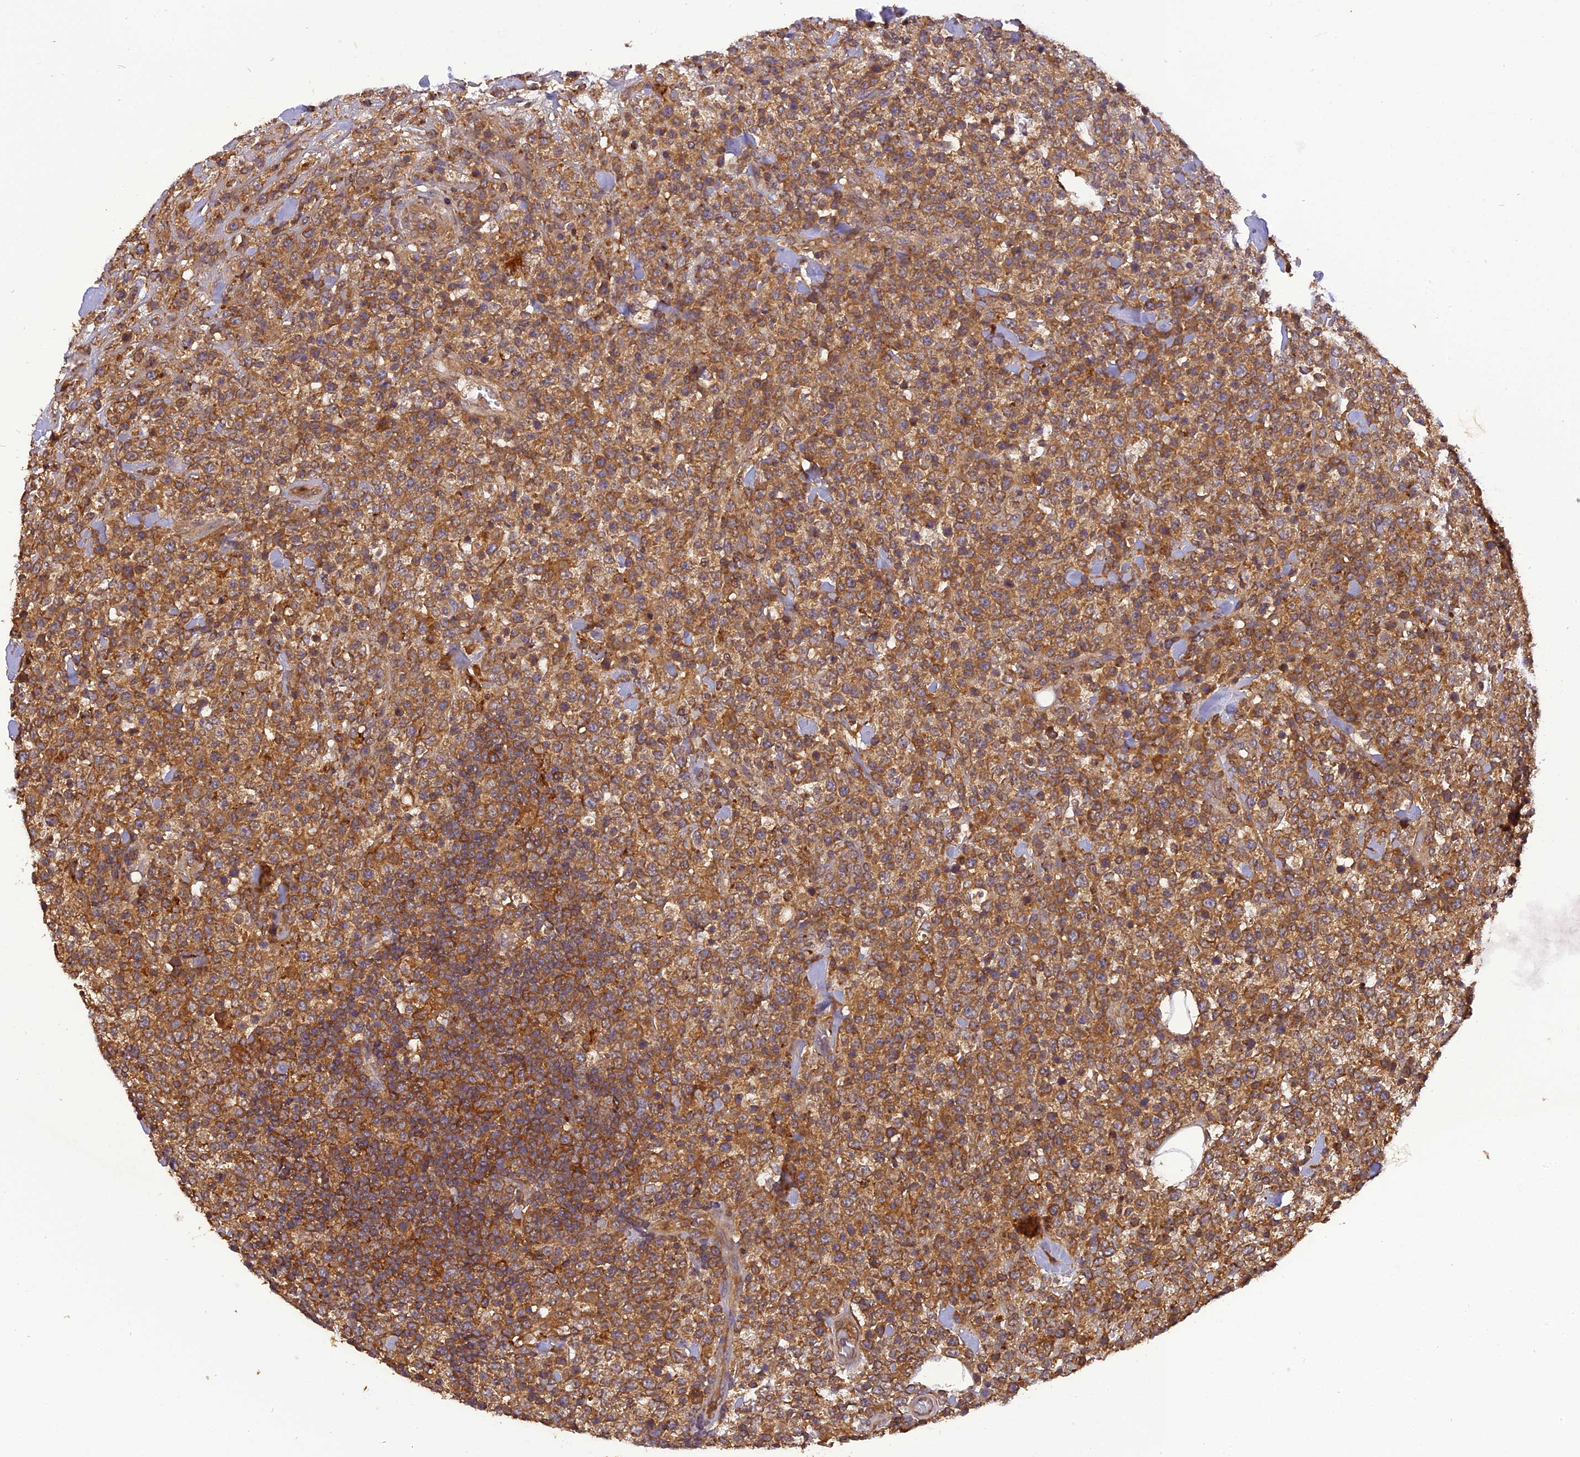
{"staining": {"intensity": "moderate", "quantity": ">75%", "location": "cytoplasmic/membranous"}, "tissue": "lymphoma", "cell_type": "Tumor cells", "image_type": "cancer", "snomed": [{"axis": "morphology", "description": "Malignant lymphoma, non-Hodgkin's type, High grade"}, {"axis": "topography", "description": "Colon"}], "caption": "Lymphoma stained with a protein marker displays moderate staining in tumor cells.", "gene": "STOML1", "patient": {"sex": "female", "age": 53}}